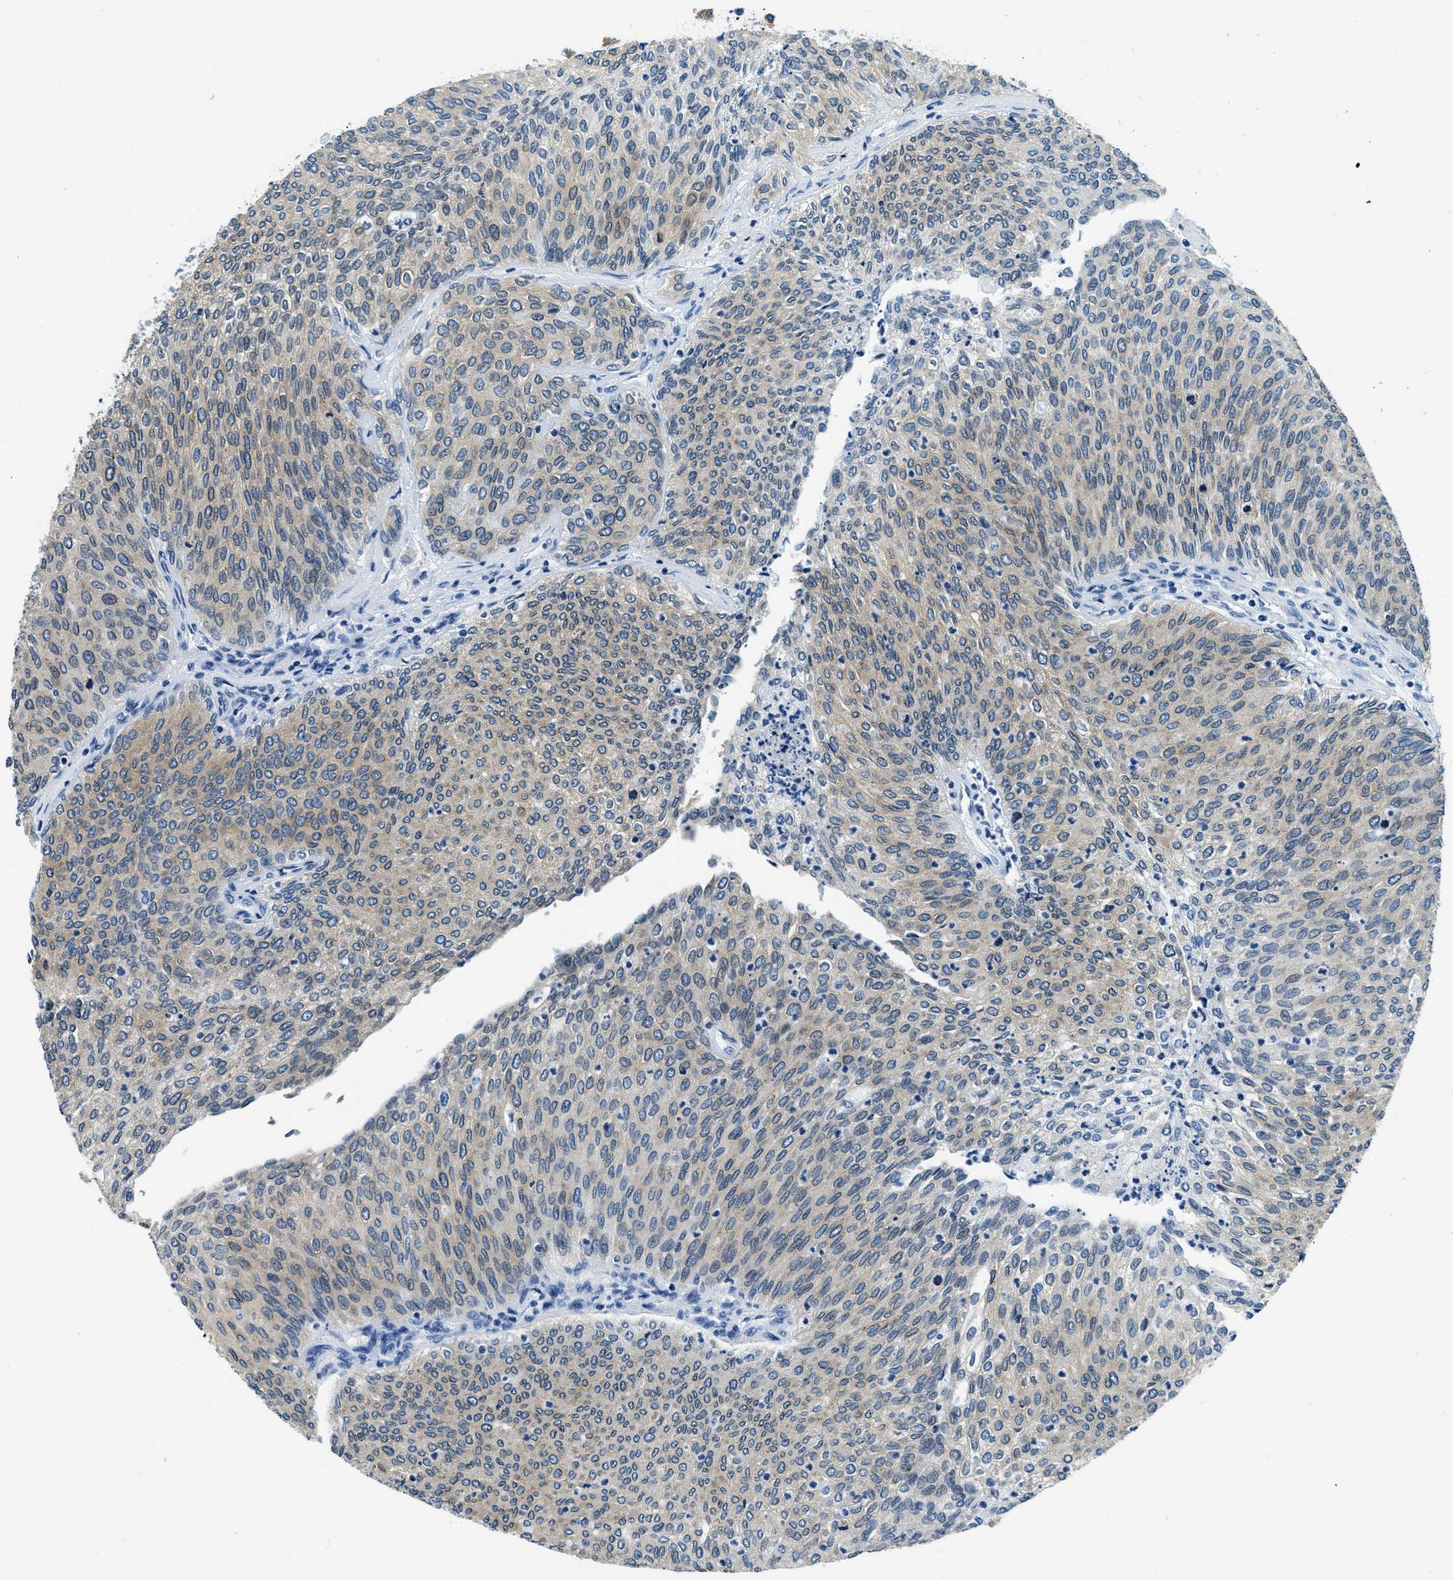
{"staining": {"intensity": "moderate", "quantity": ">75%", "location": "cytoplasmic/membranous"}, "tissue": "urothelial cancer", "cell_type": "Tumor cells", "image_type": "cancer", "snomed": [{"axis": "morphology", "description": "Urothelial carcinoma, Low grade"}, {"axis": "topography", "description": "Urinary bladder"}], "caption": "Immunohistochemistry of urothelial carcinoma (low-grade) shows medium levels of moderate cytoplasmic/membranous staining in about >75% of tumor cells. The staining is performed using DAB brown chromogen to label protein expression. The nuclei are counter-stained blue using hematoxylin.", "gene": "UBAC2", "patient": {"sex": "female", "age": 79}}